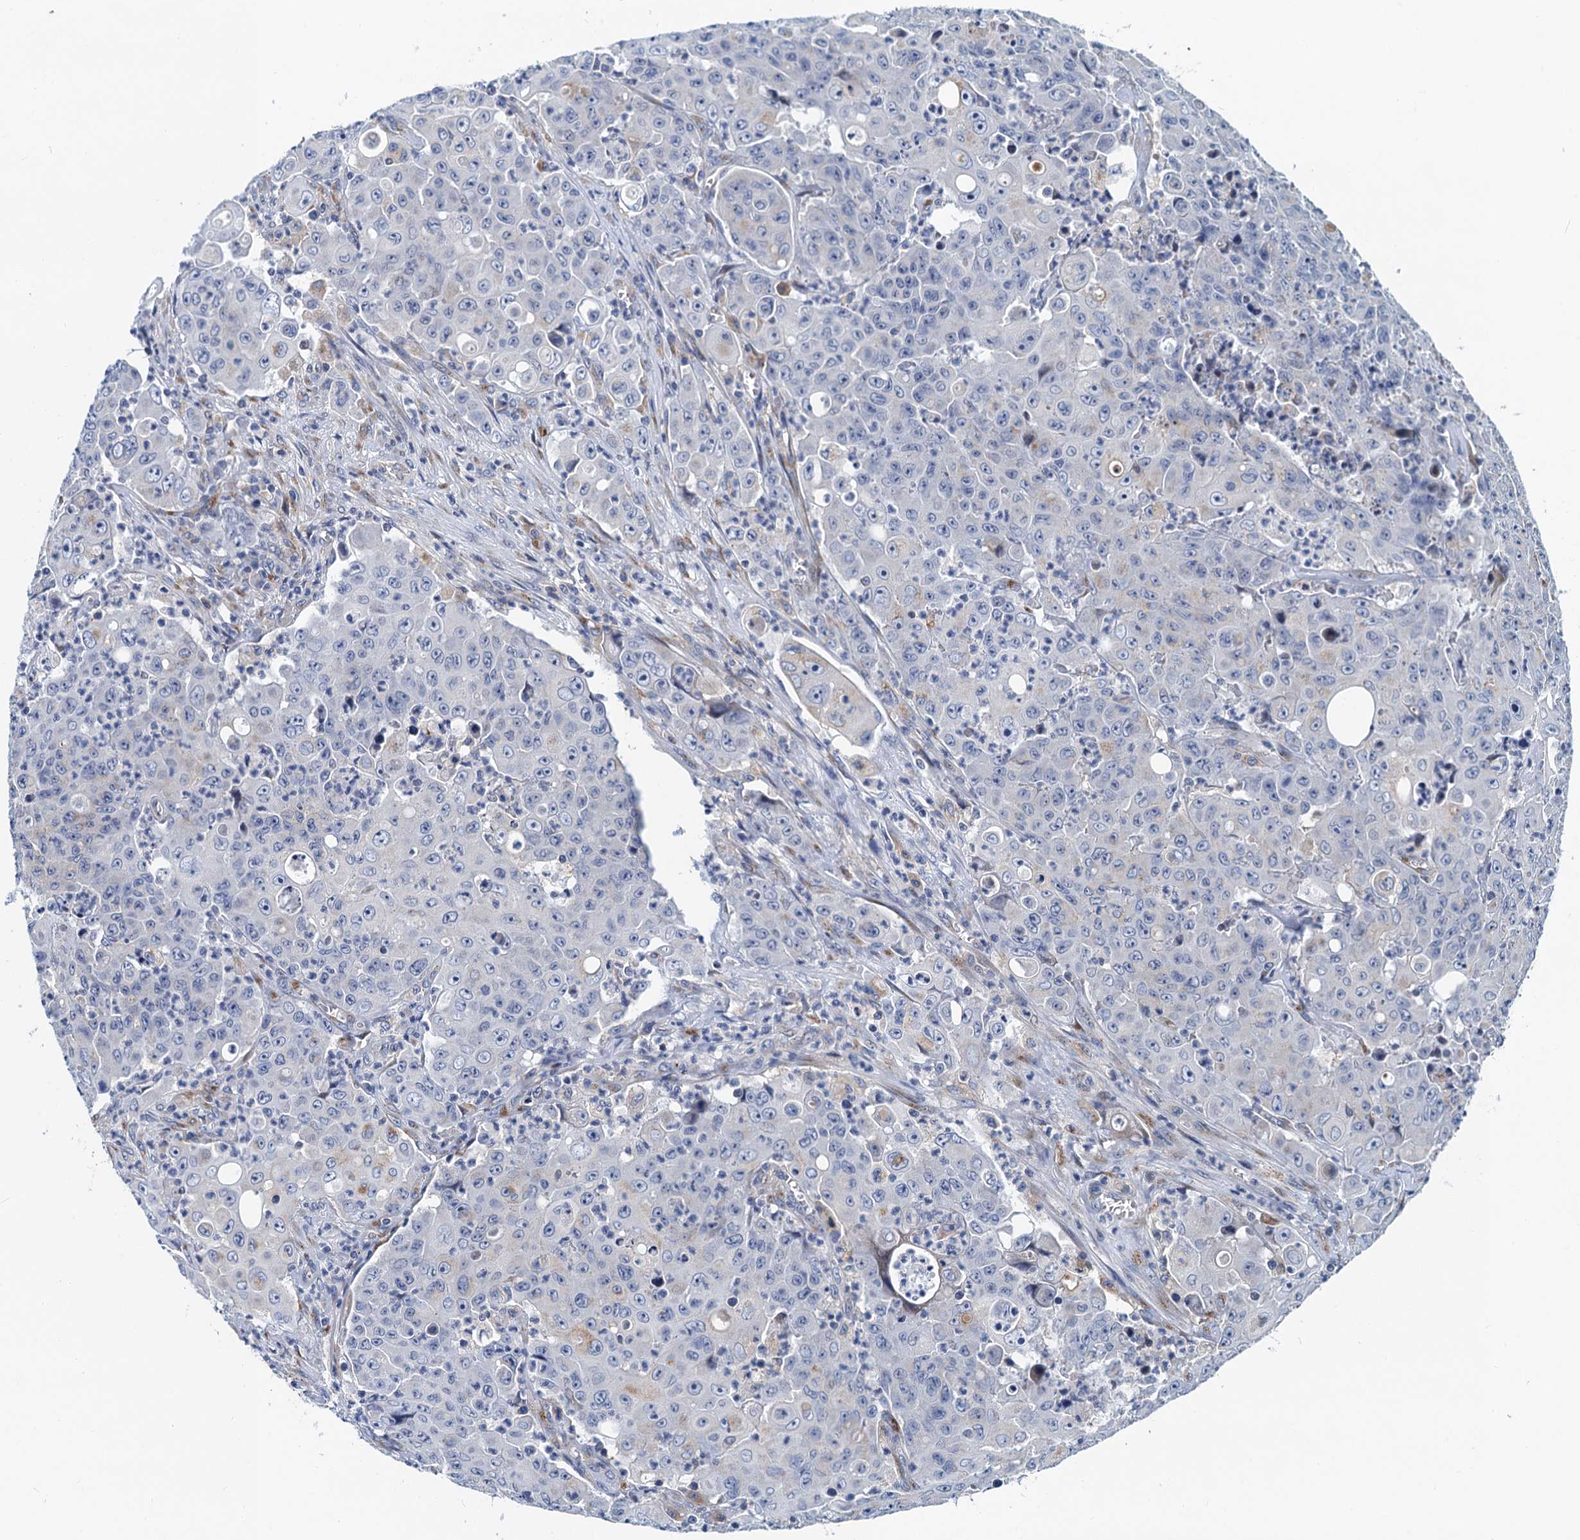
{"staining": {"intensity": "negative", "quantity": "none", "location": "none"}, "tissue": "colorectal cancer", "cell_type": "Tumor cells", "image_type": "cancer", "snomed": [{"axis": "morphology", "description": "Adenocarcinoma, NOS"}, {"axis": "topography", "description": "Colon"}], "caption": "Tumor cells are negative for brown protein staining in colorectal cancer (adenocarcinoma).", "gene": "NBEA", "patient": {"sex": "male", "age": 51}}